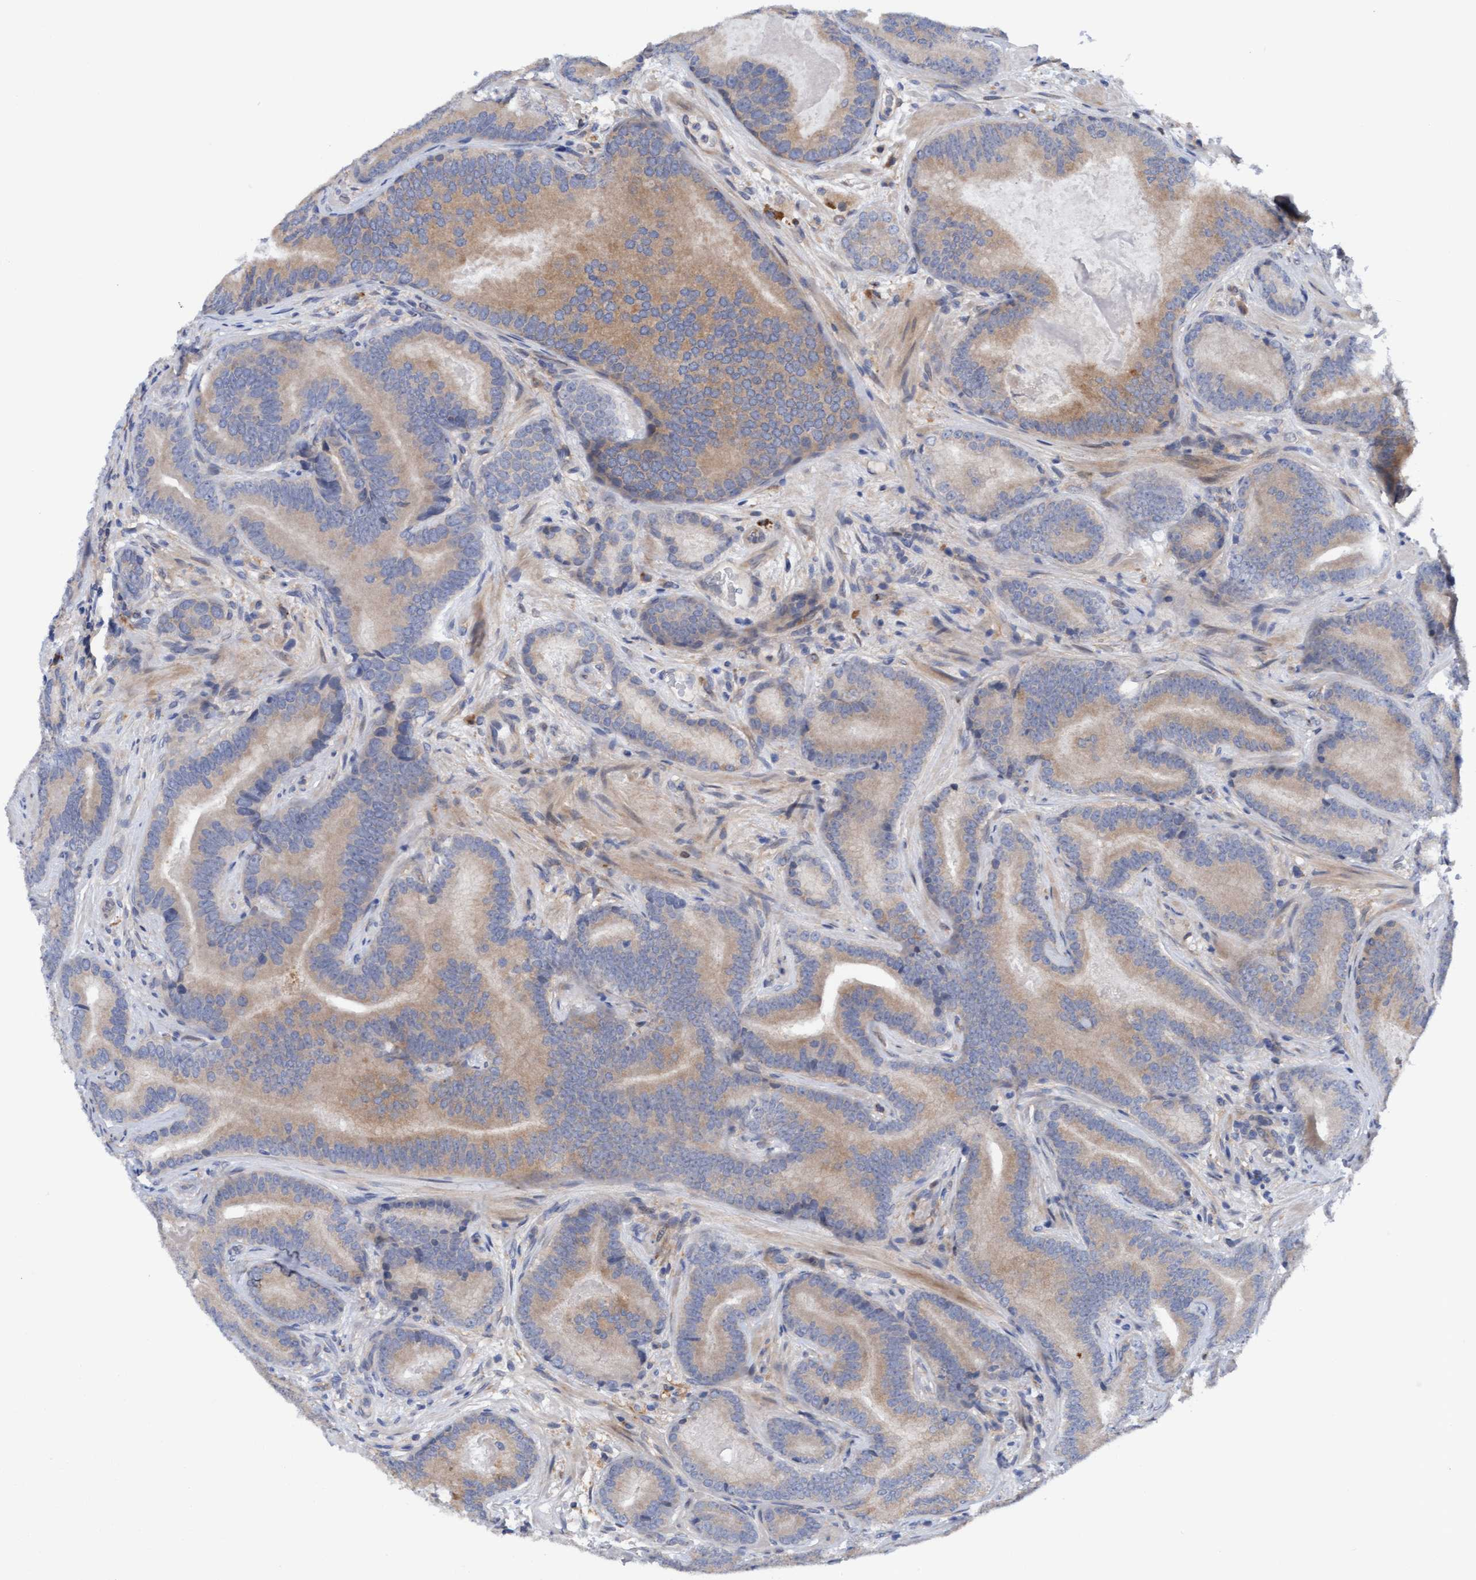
{"staining": {"intensity": "moderate", "quantity": "25%-75%", "location": "cytoplasmic/membranous"}, "tissue": "prostate cancer", "cell_type": "Tumor cells", "image_type": "cancer", "snomed": [{"axis": "morphology", "description": "Adenocarcinoma, High grade"}, {"axis": "topography", "description": "Prostate"}], "caption": "Immunohistochemical staining of prostate cancer displays medium levels of moderate cytoplasmic/membranous staining in approximately 25%-75% of tumor cells.", "gene": "PLCD1", "patient": {"sex": "male", "age": 55}}